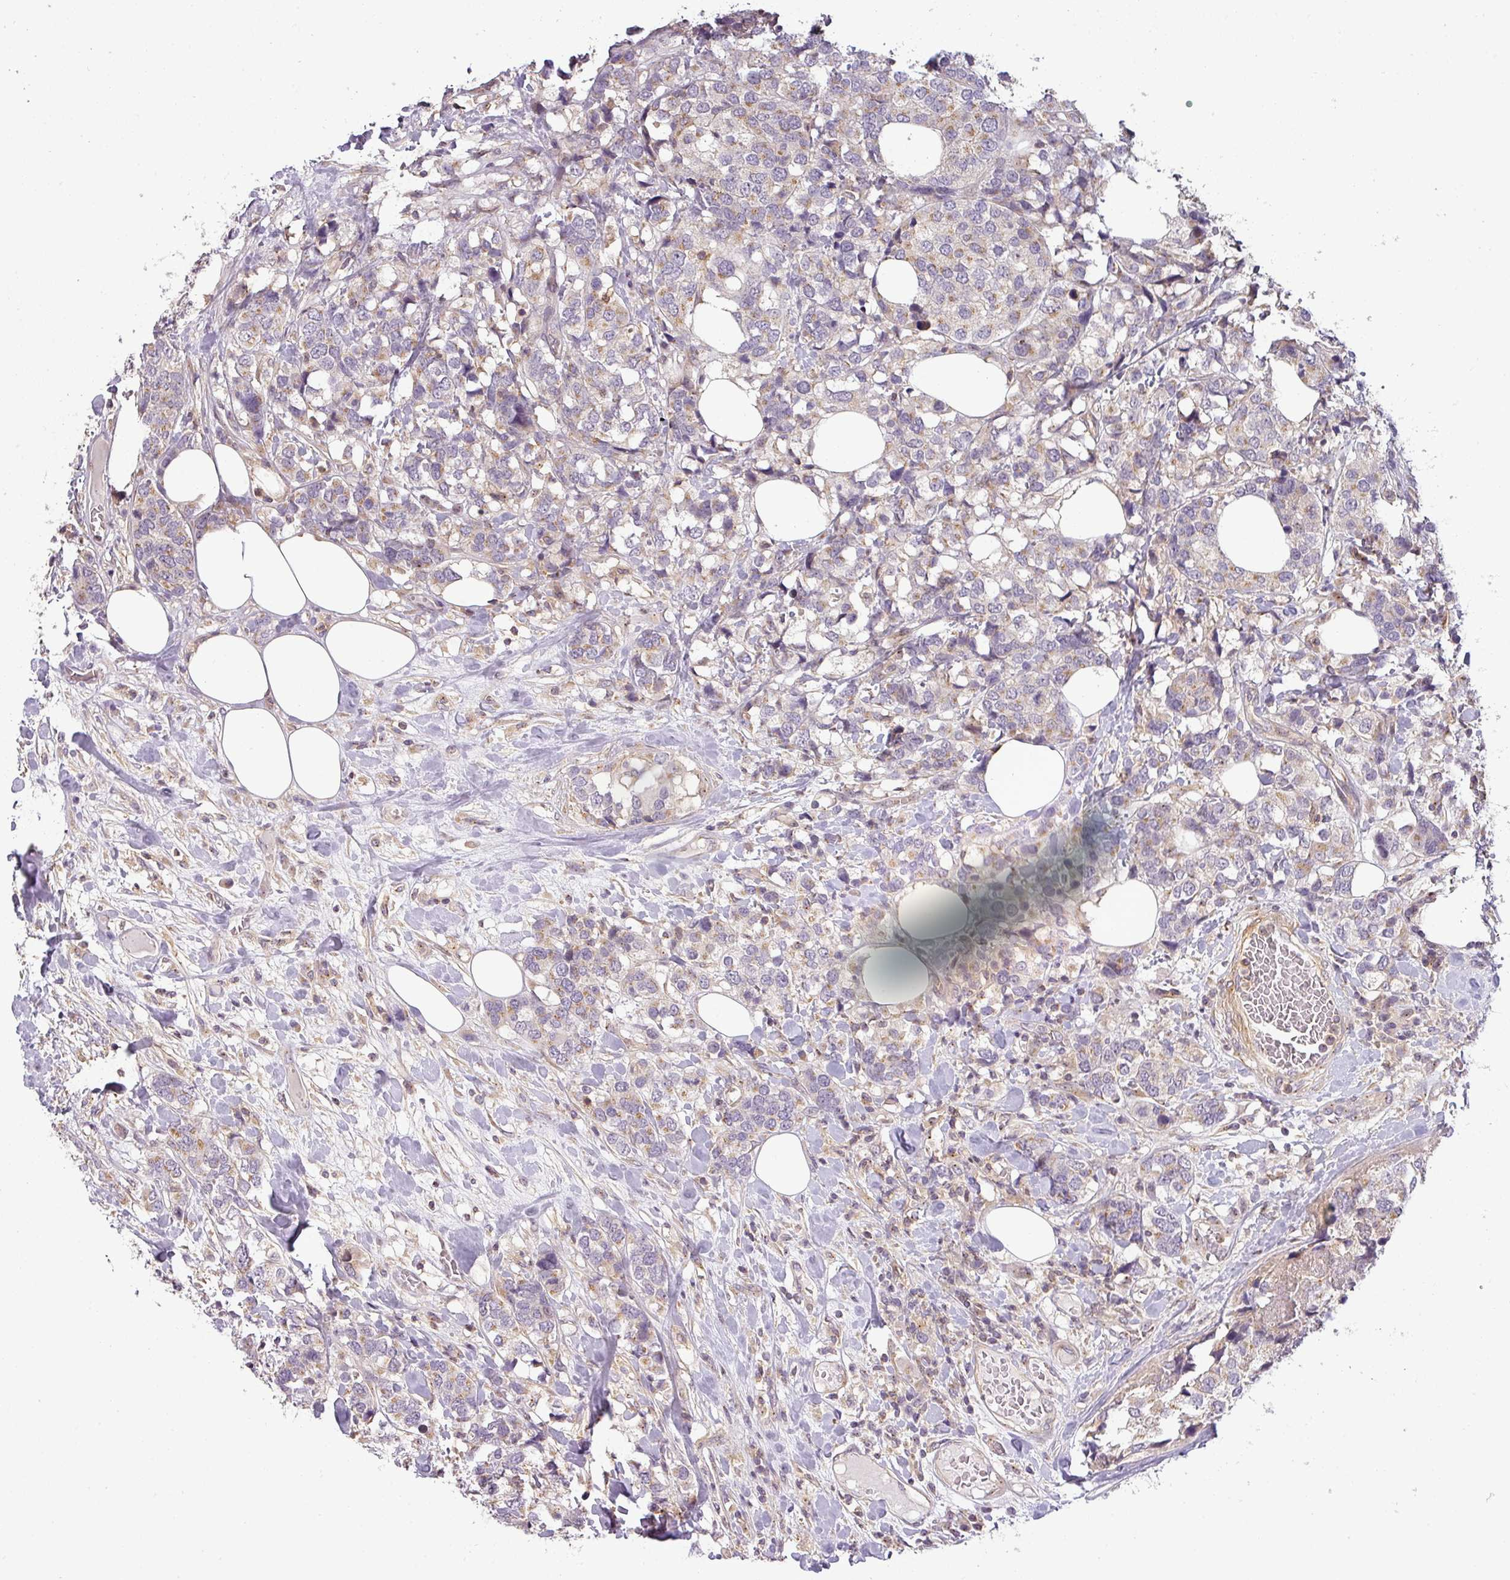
{"staining": {"intensity": "moderate", "quantity": "<25%", "location": "cytoplasmic/membranous"}, "tissue": "breast cancer", "cell_type": "Tumor cells", "image_type": "cancer", "snomed": [{"axis": "morphology", "description": "Lobular carcinoma"}, {"axis": "topography", "description": "Breast"}], "caption": "Lobular carcinoma (breast) stained for a protein exhibits moderate cytoplasmic/membranous positivity in tumor cells.", "gene": "NIN", "patient": {"sex": "female", "age": 59}}